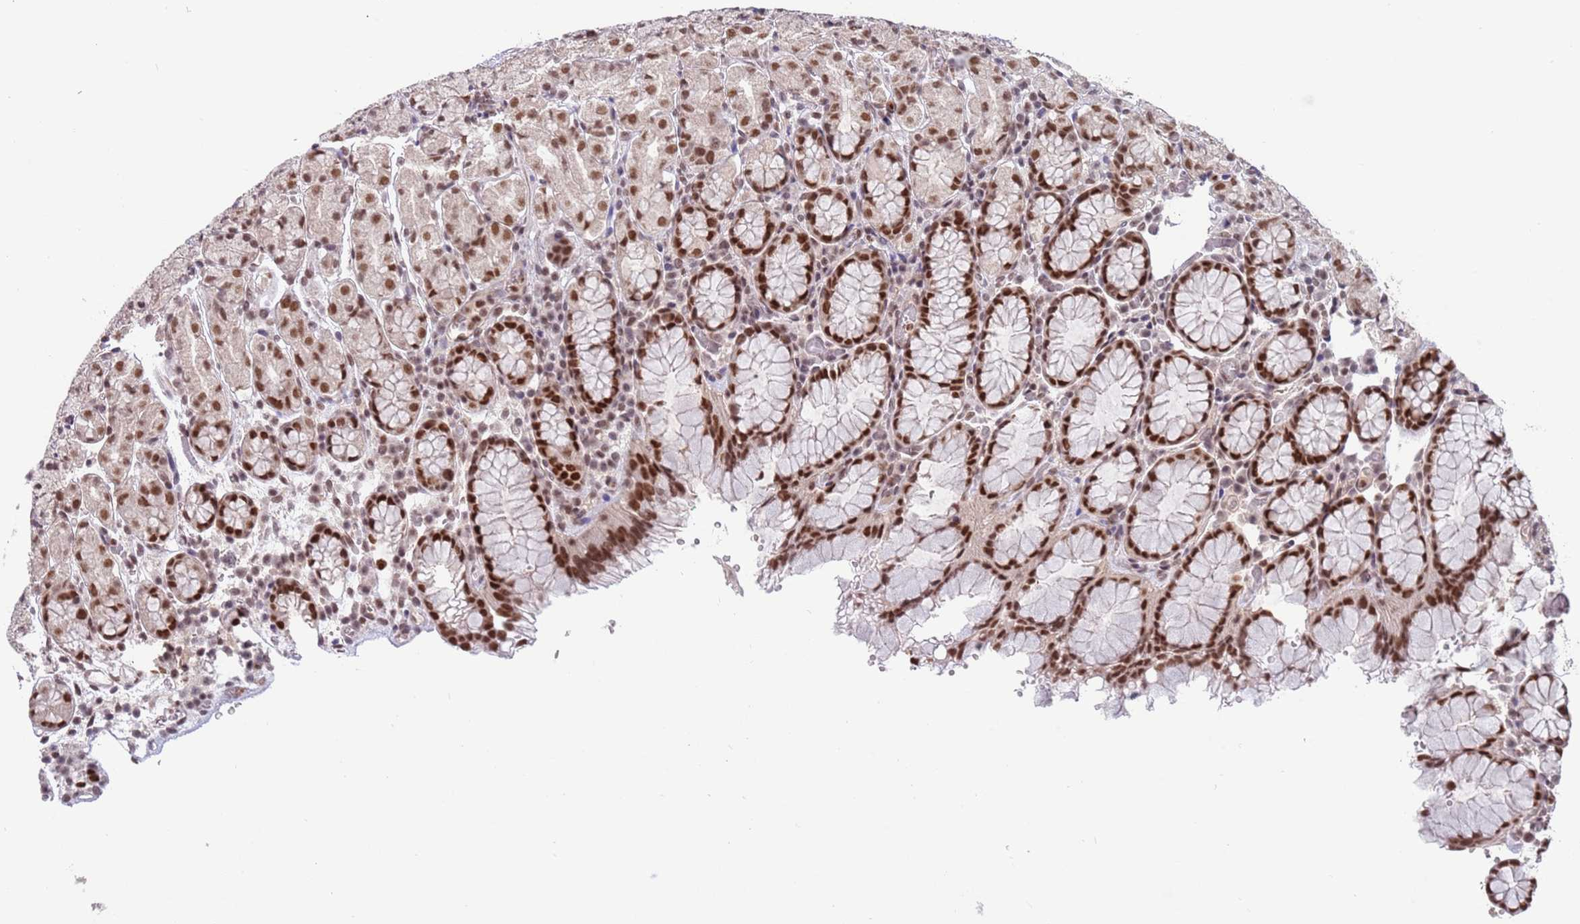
{"staining": {"intensity": "strong", "quantity": ">75%", "location": "nuclear"}, "tissue": "stomach", "cell_type": "Glandular cells", "image_type": "normal", "snomed": [{"axis": "morphology", "description": "Normal tissue, NOS"}, {"axis": "topography", "description": "Stomach, upper"}, {"axis": "topography", "description": "Stomach"}], "caption": "This is an image of immunohistochemistry (IHC) staining of normal stomach, which shows strong staining in the nuclear of glandular cells.", "gene": "ZBTB7A", "patient": {"sex": "male", "age": 62}}